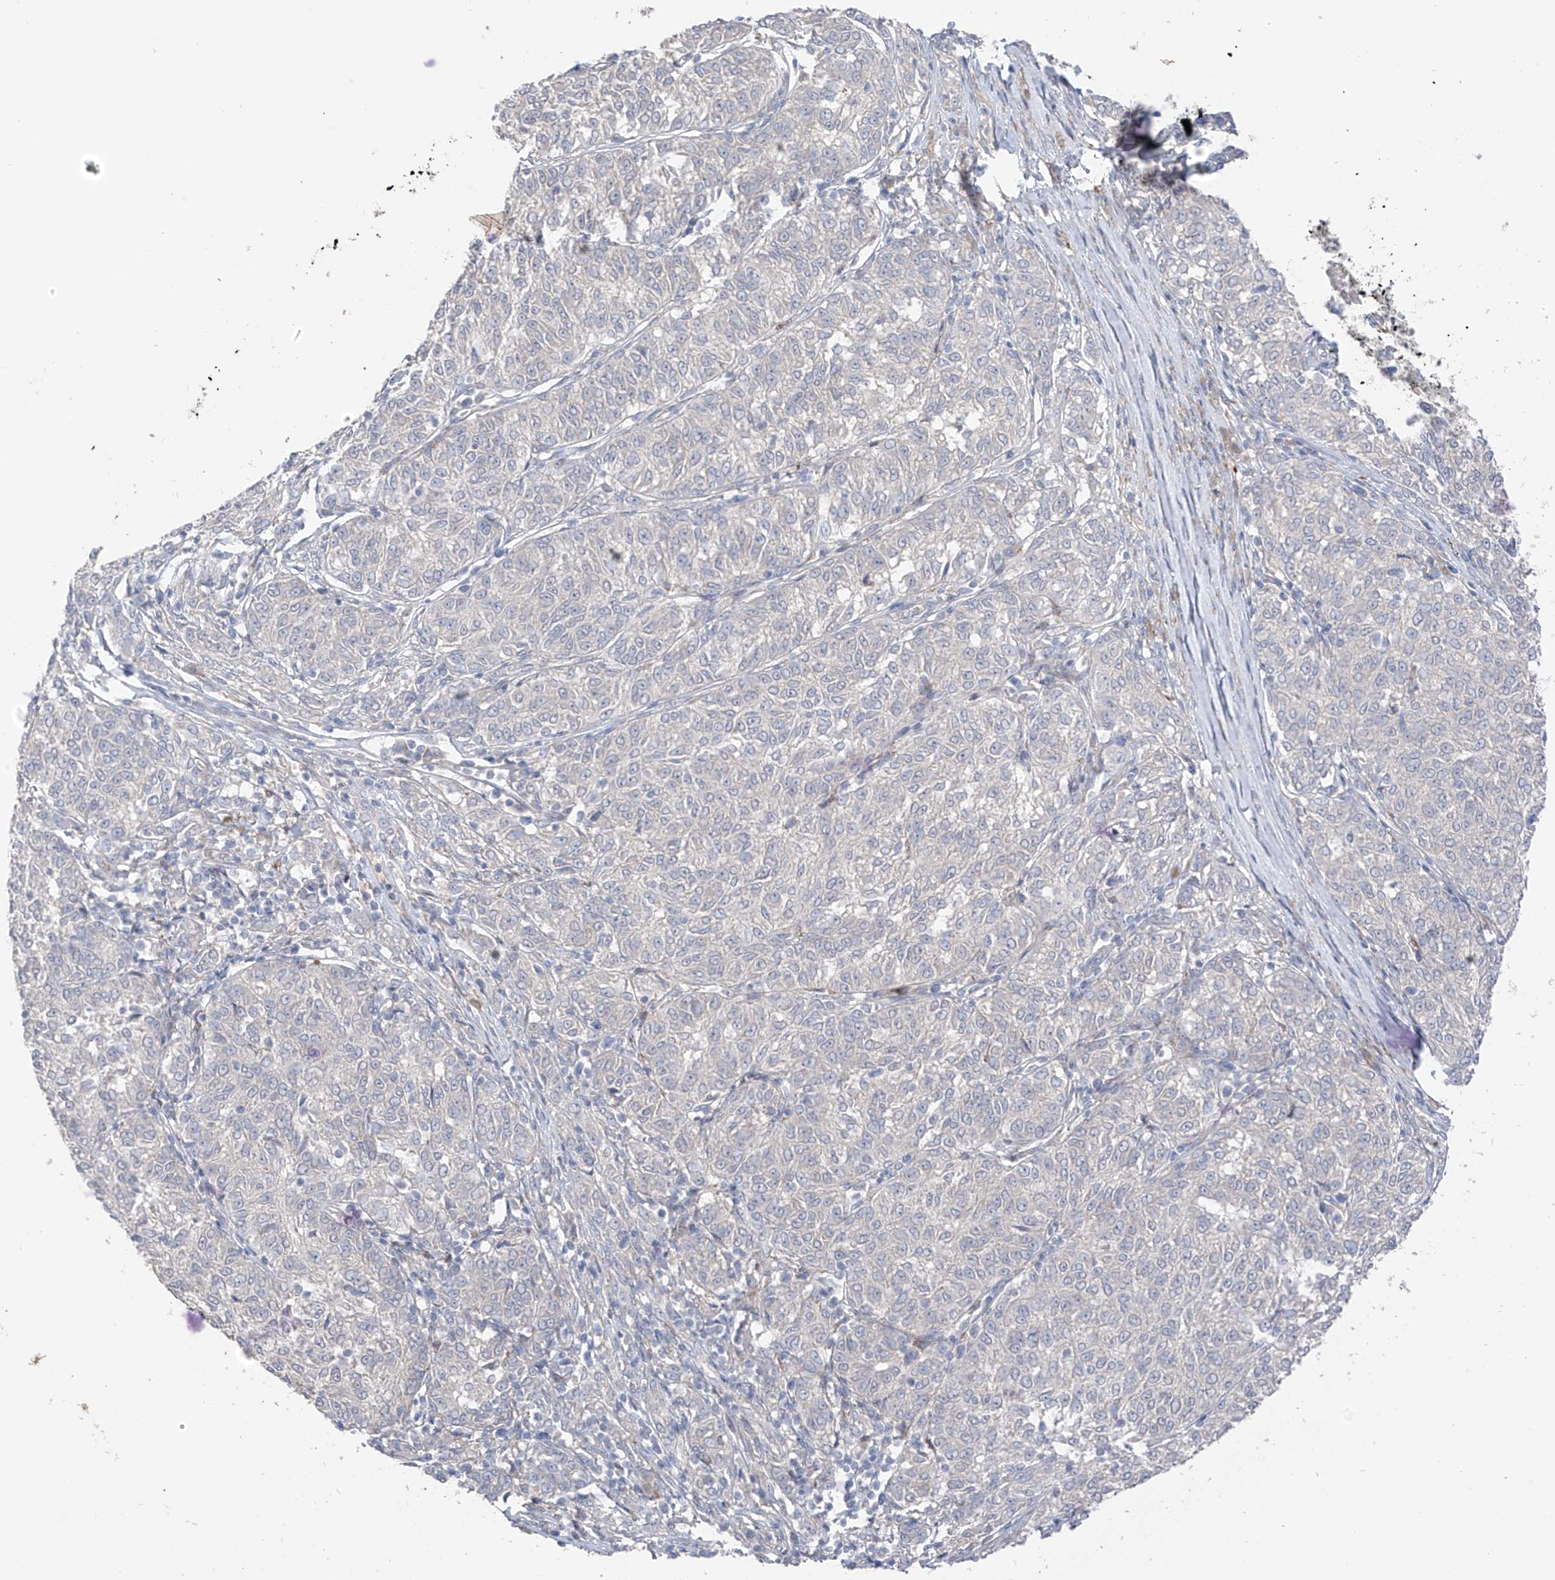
{"staining": {"intensity": "negative", "quantity": "none", "location": "none"}, "tissue": "melanoma", "cell_type": "Tumor cells", "image_type": "cancer", "snomed": [{"axis": "morphology", "description": "Malignant melanoma, NOS"}, {"axis": "topography", "description": "Skin"}], "caption": "Immunohistochemical staining of human malignant melanoma shows no significant positivity in tumor cells.", "gene": "NALCN", "patient": {"sex": "female", "age": 72}}